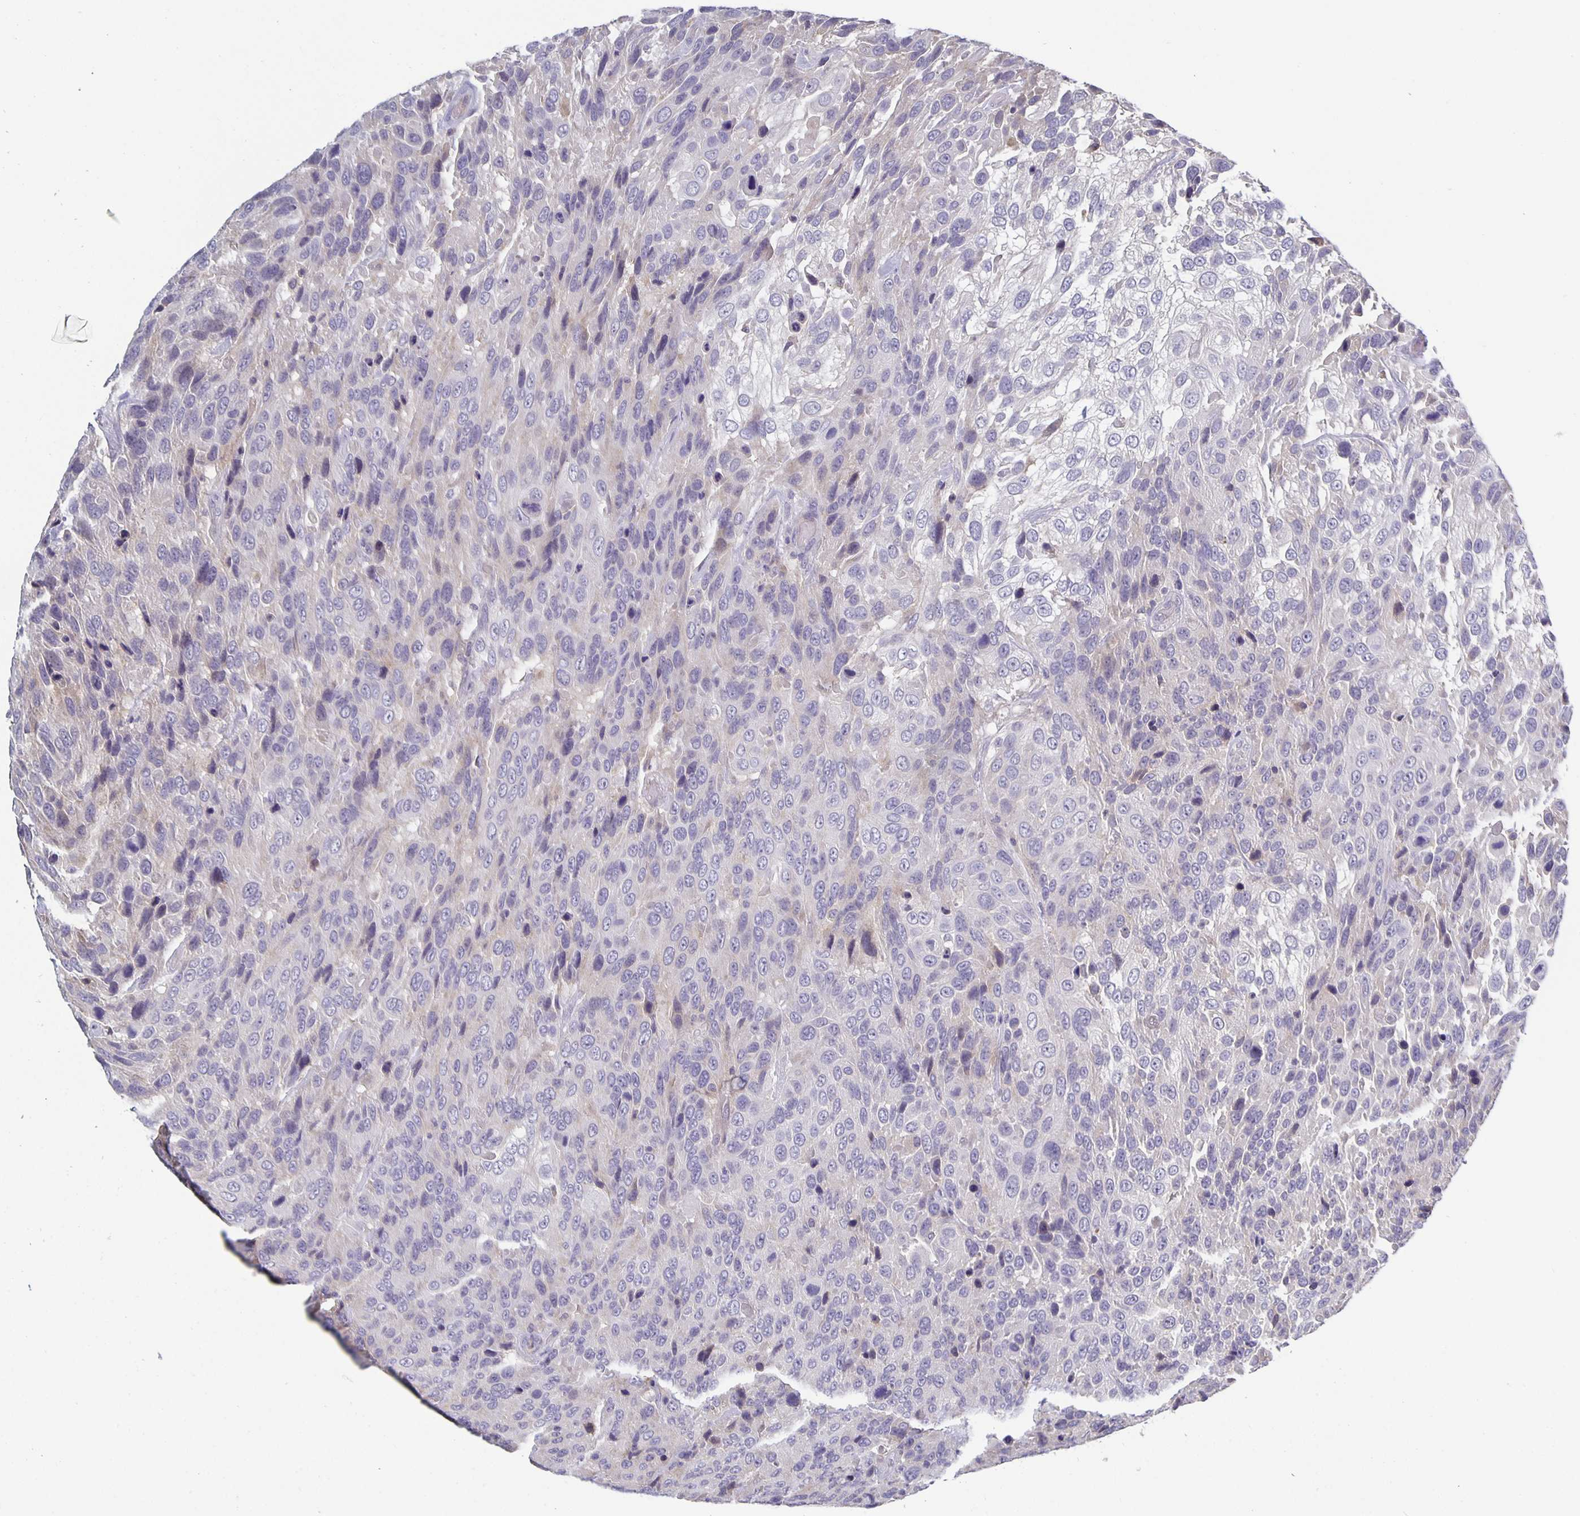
{"staining": {"intensity": "negative", "quantity": "none", "location": "none"}, "tissue": "urothelial cancer", "cell_type": "Tumor cells", "image_type": "cancer", "snomed": [{"axis": "morphology", "description": "Urothelial carcinoma, High grade"}, {"axis": "topography", "description": "Urinary bladder"}], "caption": "Urothelial cancer was stained to show a protein in brown. There is no significant staining in tumor cells.", "gene": "GDF15", "patient": {"sex": "female", "age": 70}}